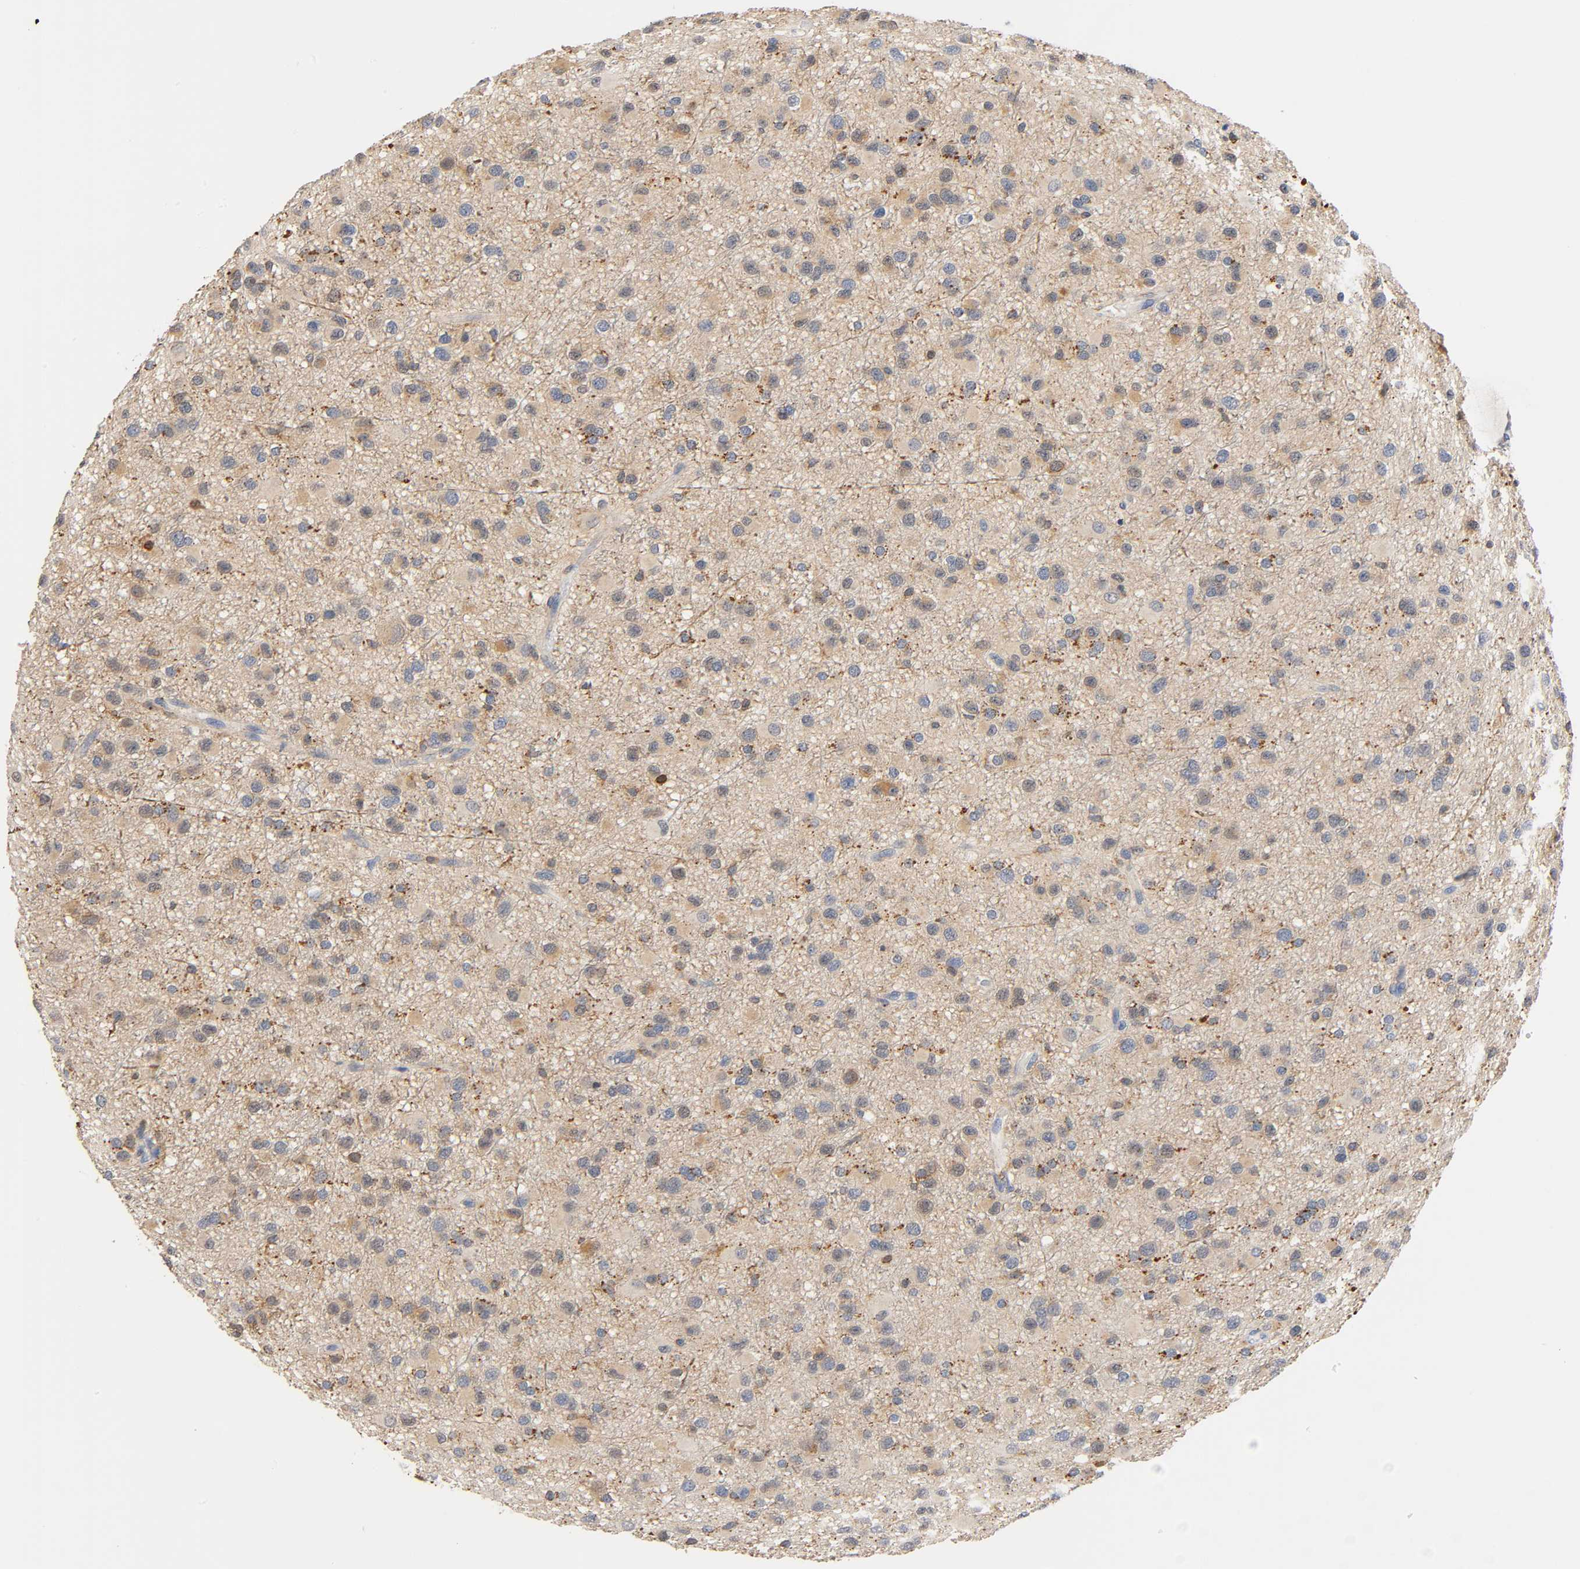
{"staining": {"intensity": "weak", "quantity": "25%-75%", "location": "cytoplasmic/membranous"}, "tissue": "glioma", "cell_type": "Tumor cells", "image_type": "cancer", "snomed": [{"axis": "morphology", "description": "Glioma, malignant, Low grade"}, {"axis": "topography", "description": "Brain"}], "caption": "A high-resolution photomicrograph shows IHC staining of malignant glioma (low-grade), which exhibits weak cytoplasmic/membranous staining in approximately 25%-75% of tumor cells.", "gene": "UCKL1", "patient": {"sex": "male", "age": 42}}